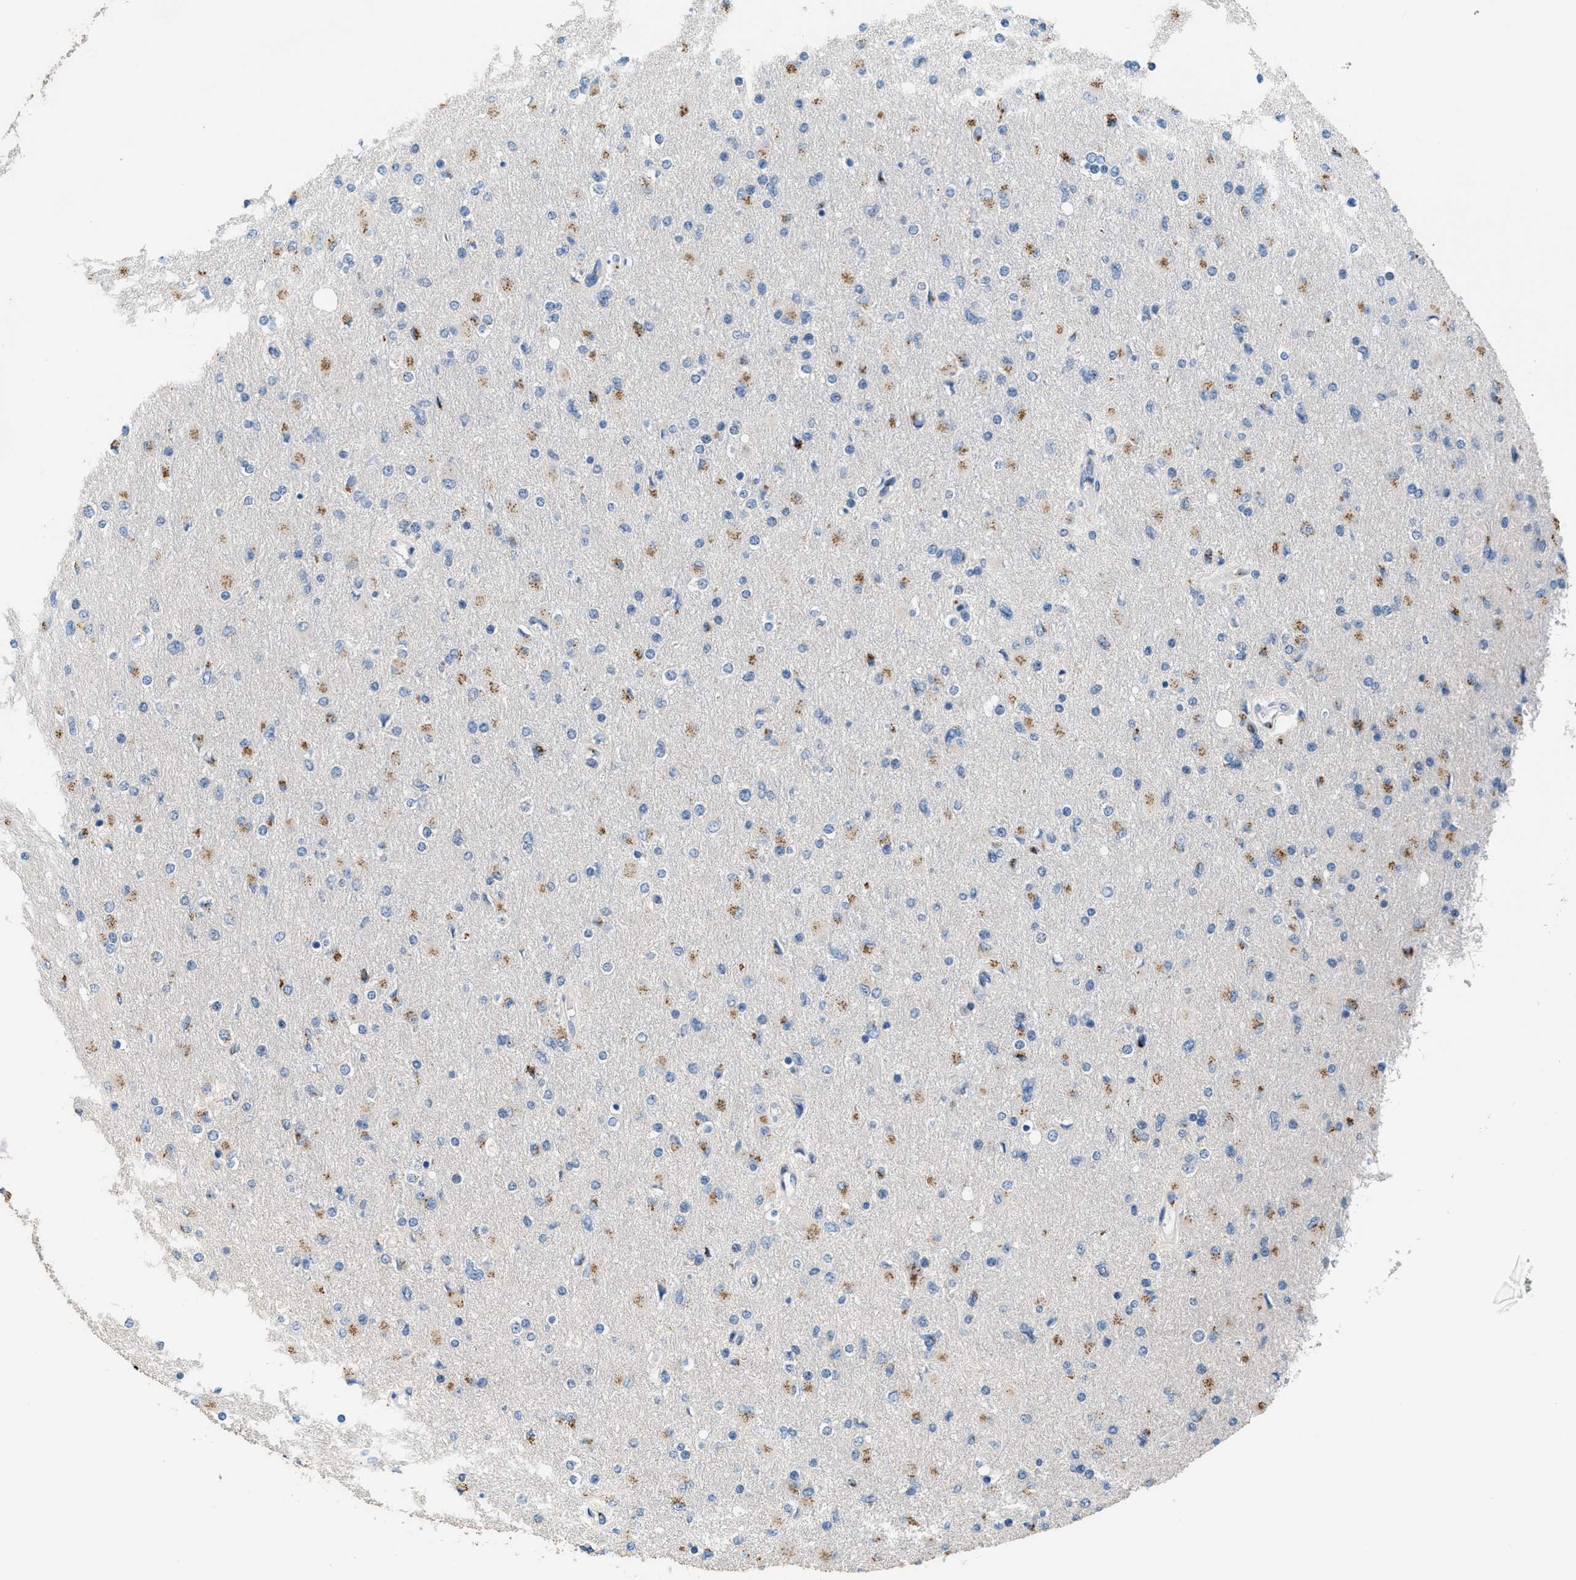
{"staining": {"intensity": "moderate", "quantity": "25%-75%", "location": "cytoplasmic/membranous"}, "tissue": "glioma", "cell_type": "Tumor cells", "image_type": "cancer", "snomed": [{"axis": "morphology", "description": "Glioma, malignant, High grade"}, {"axis": "topography", "description": "Cerebral cortex"}], "caption": "Malignant glioma (high-grade) stained for a protein (brown) displays moderate cytoplasmic/membranous positive expression in approximately 25%-75% of tumor cells.", "gene": "GOLM1", "patient": {"sex": "female", "age": 36}}